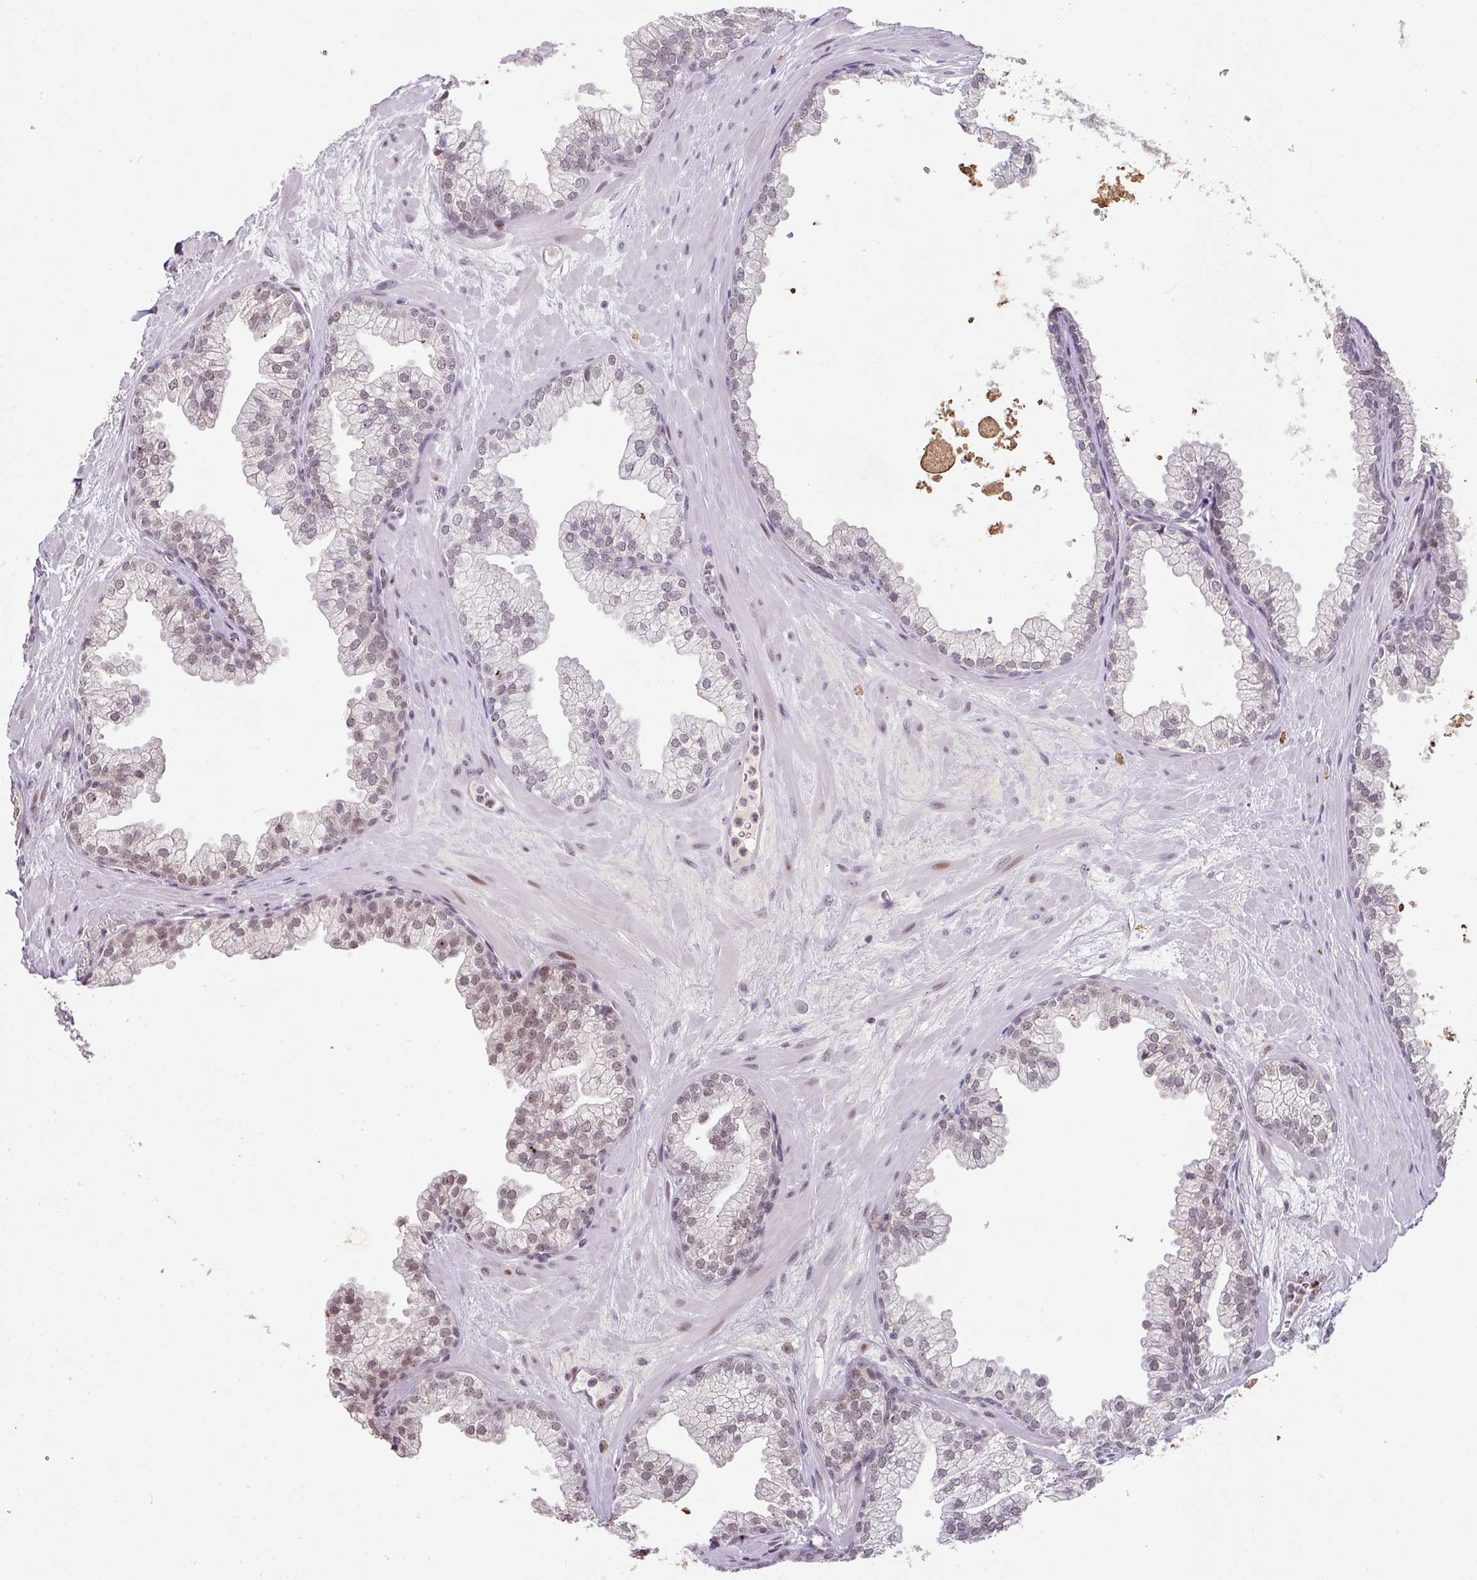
{"staining": {"intensity": "weak", "quantity": "25%-75%", "location": "nuclear"}, "tissue": "prostate", "cell_type": "Glandular cells", "image_type": "normal", "snomed": [{"axis": "morphology", "description": "Normal tissue, NOS"}, {"axis": "topography", "description": "Prostate"}, {"axis": "topography", "description": "Peripheral nerve tissue"}], "caption": "Prostate stained for a protein (brown) reveals weak nuclear positive expression in approximately 25%-75% of glandular cells.", "gene": "NEIL1", "patient": {"sex": "male", "age": 61}}